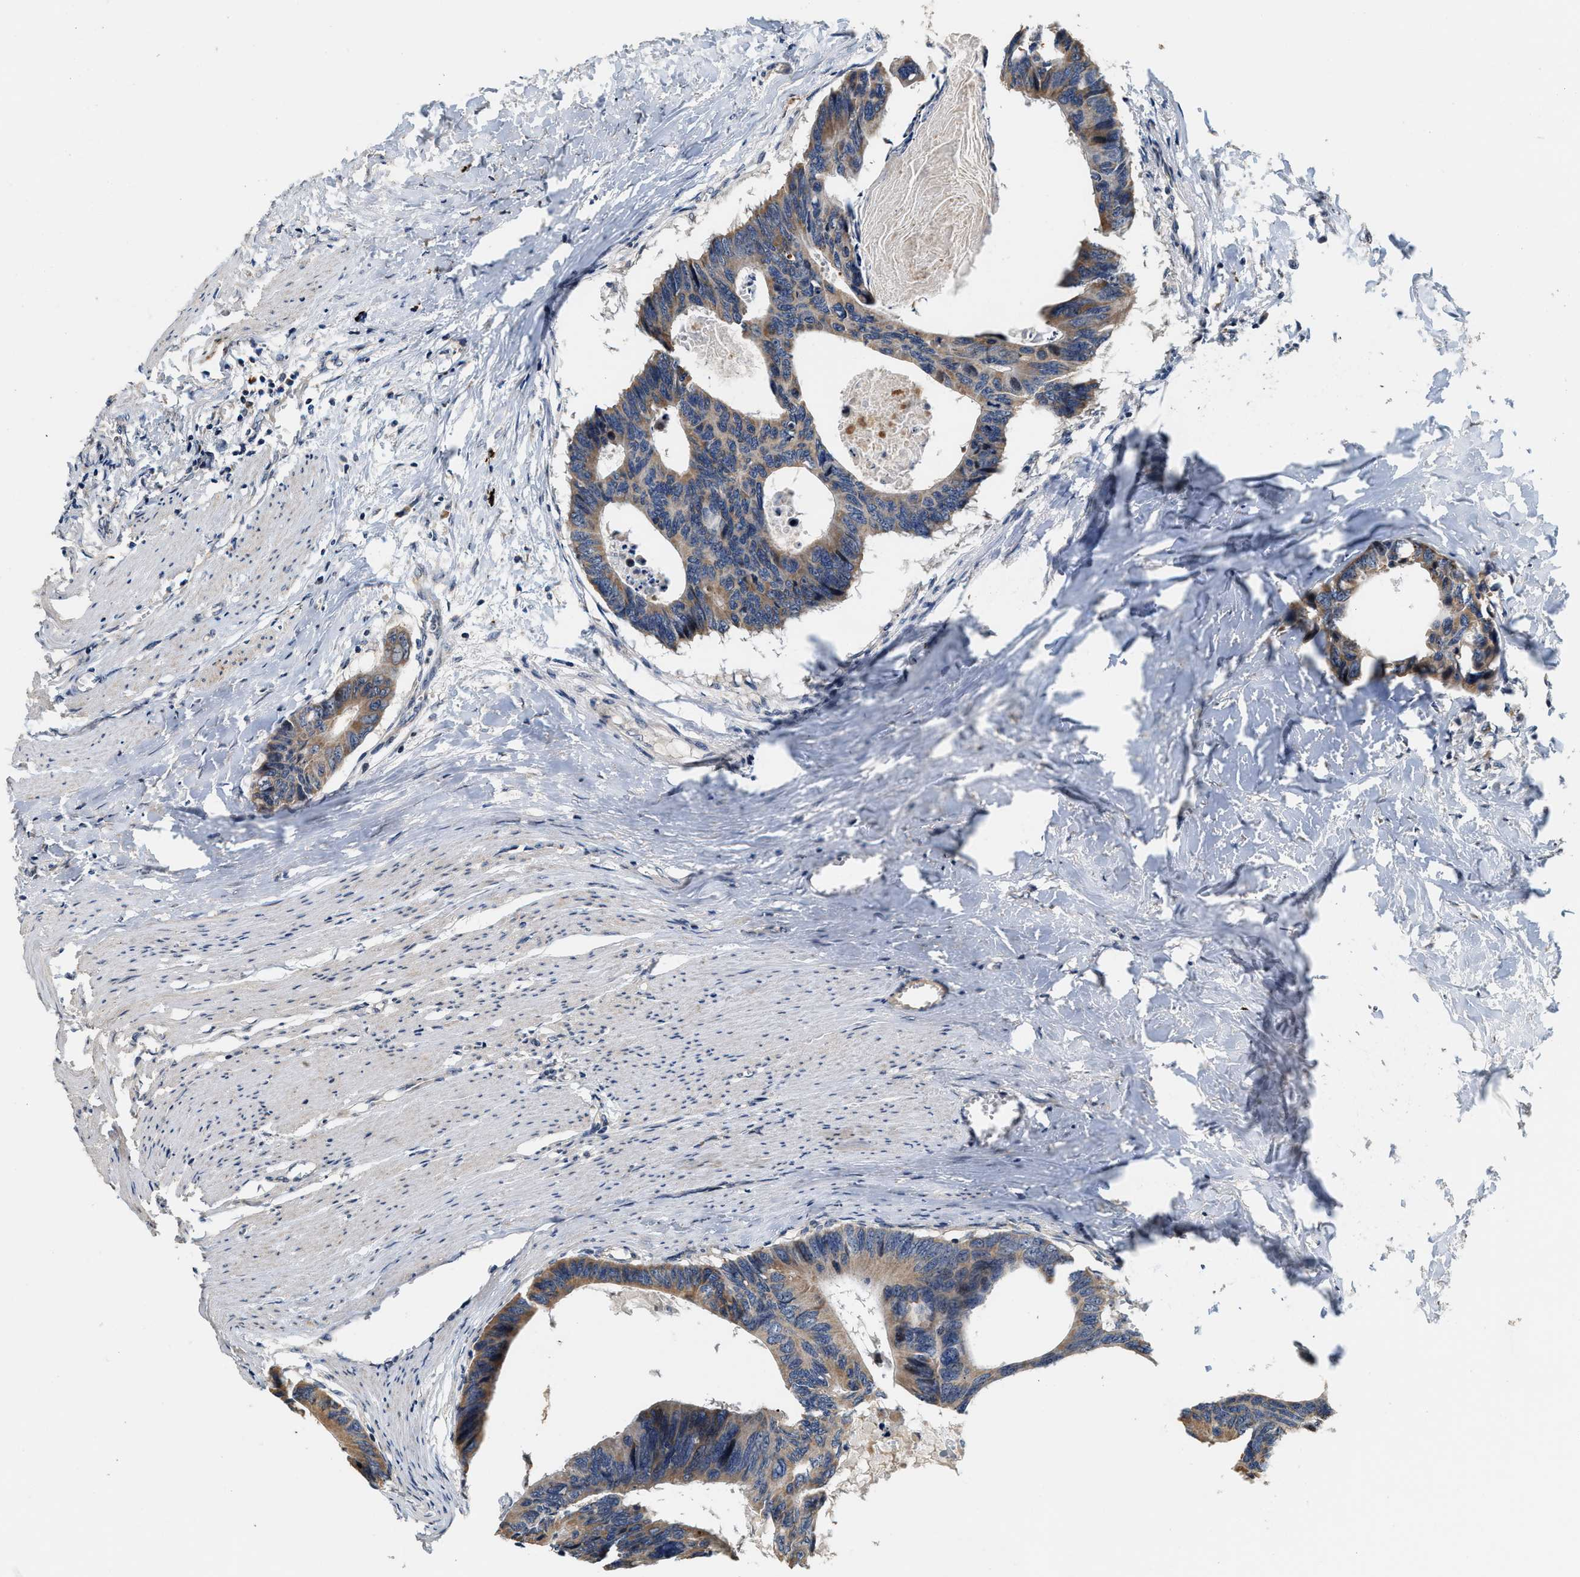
{"staining": {"intensity": "moderate", "quantity": ">75%", "location": "cytoplasmic/membranous"}, "tissue": "colorectal cancer", "cell_type": "Tumor cells", "image_type": "cancer", "snomed": [{"axis": "morphology", "description": "Adenocarcinoma, NOS"}, {"axis": "topography", "description": "Colon"}], "caption": "A brown stain shows moderate cytoplasmic/membranous positivity of a protein in human colorectal adenocarcinoma tumor cells. (Stains: DAB in brown, nuclei in blue, Microscopy: brightfield microscopy at high magnification).", "gene": "ELP2", "patient": {"sex": "female", "age": 55}}